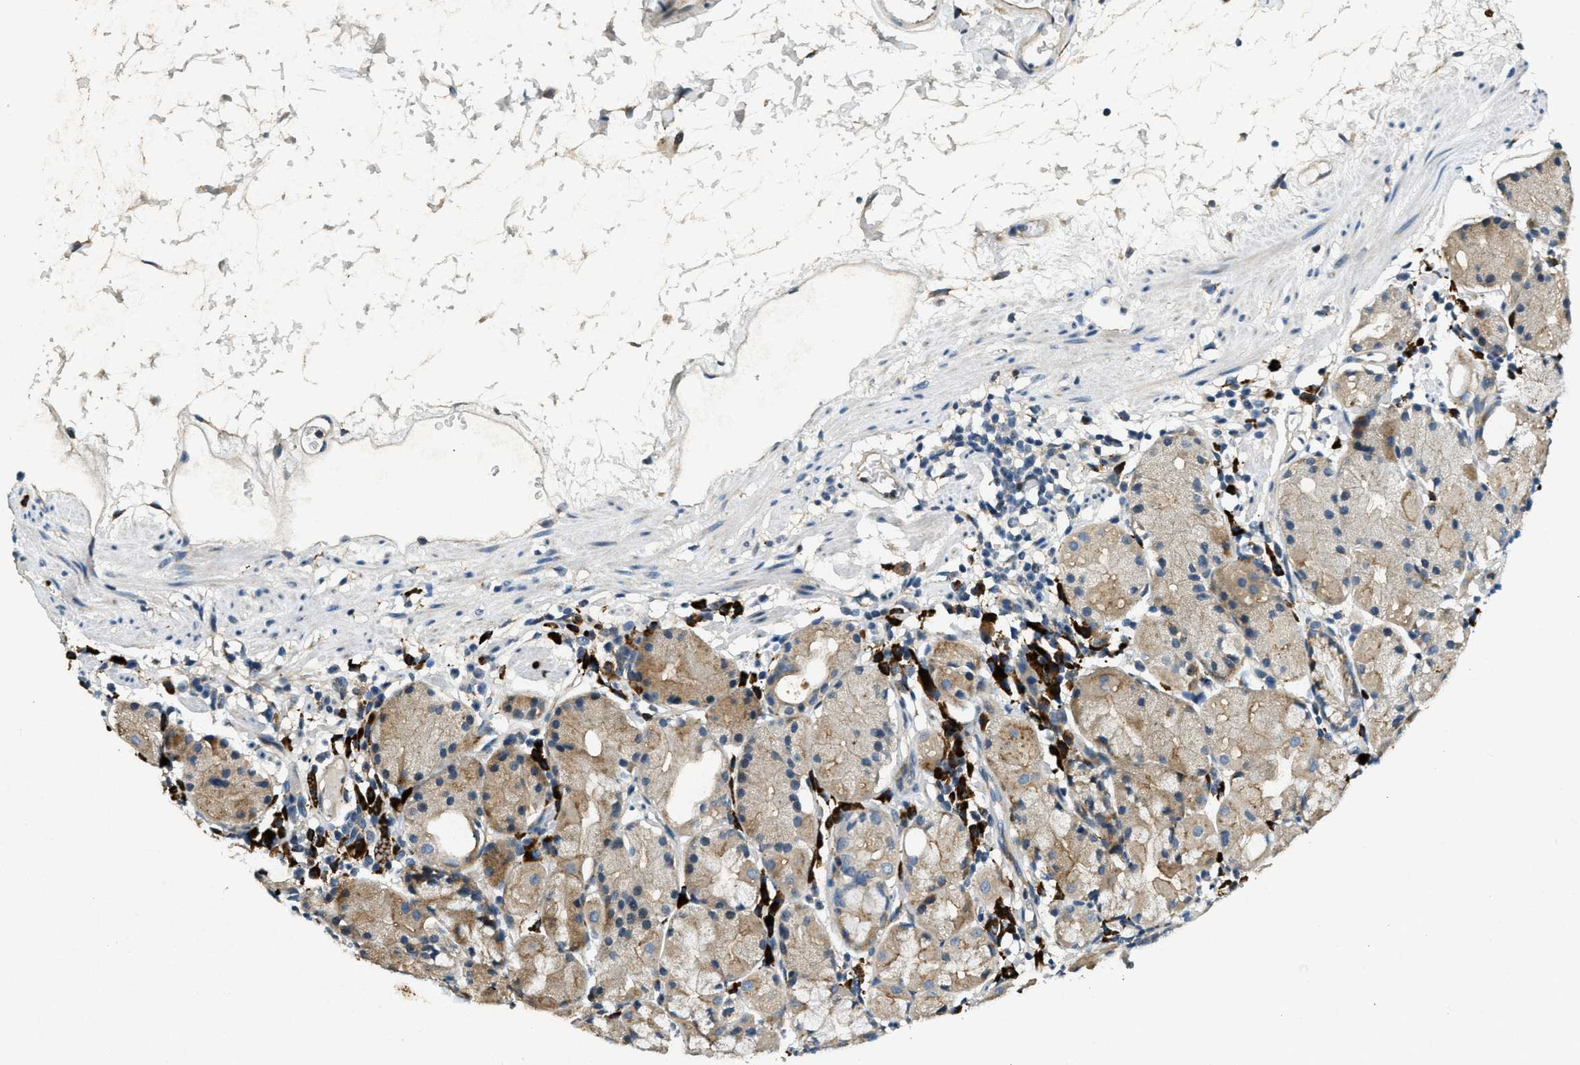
{"staining": {"intensity": "weak", "quantity": "25%-75%", "location": "cytoplasmic/membranous"}, "tissue": "stomach", "cell_type": "Glandular cells", "image_type": "normal", "snomed": [{"axis": "morphology", "description": "Normal tissue, NOS"}, {"axis": "topography", "description": "Stomach"}, {"axis": "topography", "description": "Stomach, lower"}], "caption": "Glandular cells reveal weak cytoplasmic/membranous expression in approximately 25%-75% of cells in benign stomach.", "gene": "HERC2", "patient": {"sex": "female", "age": 75}}